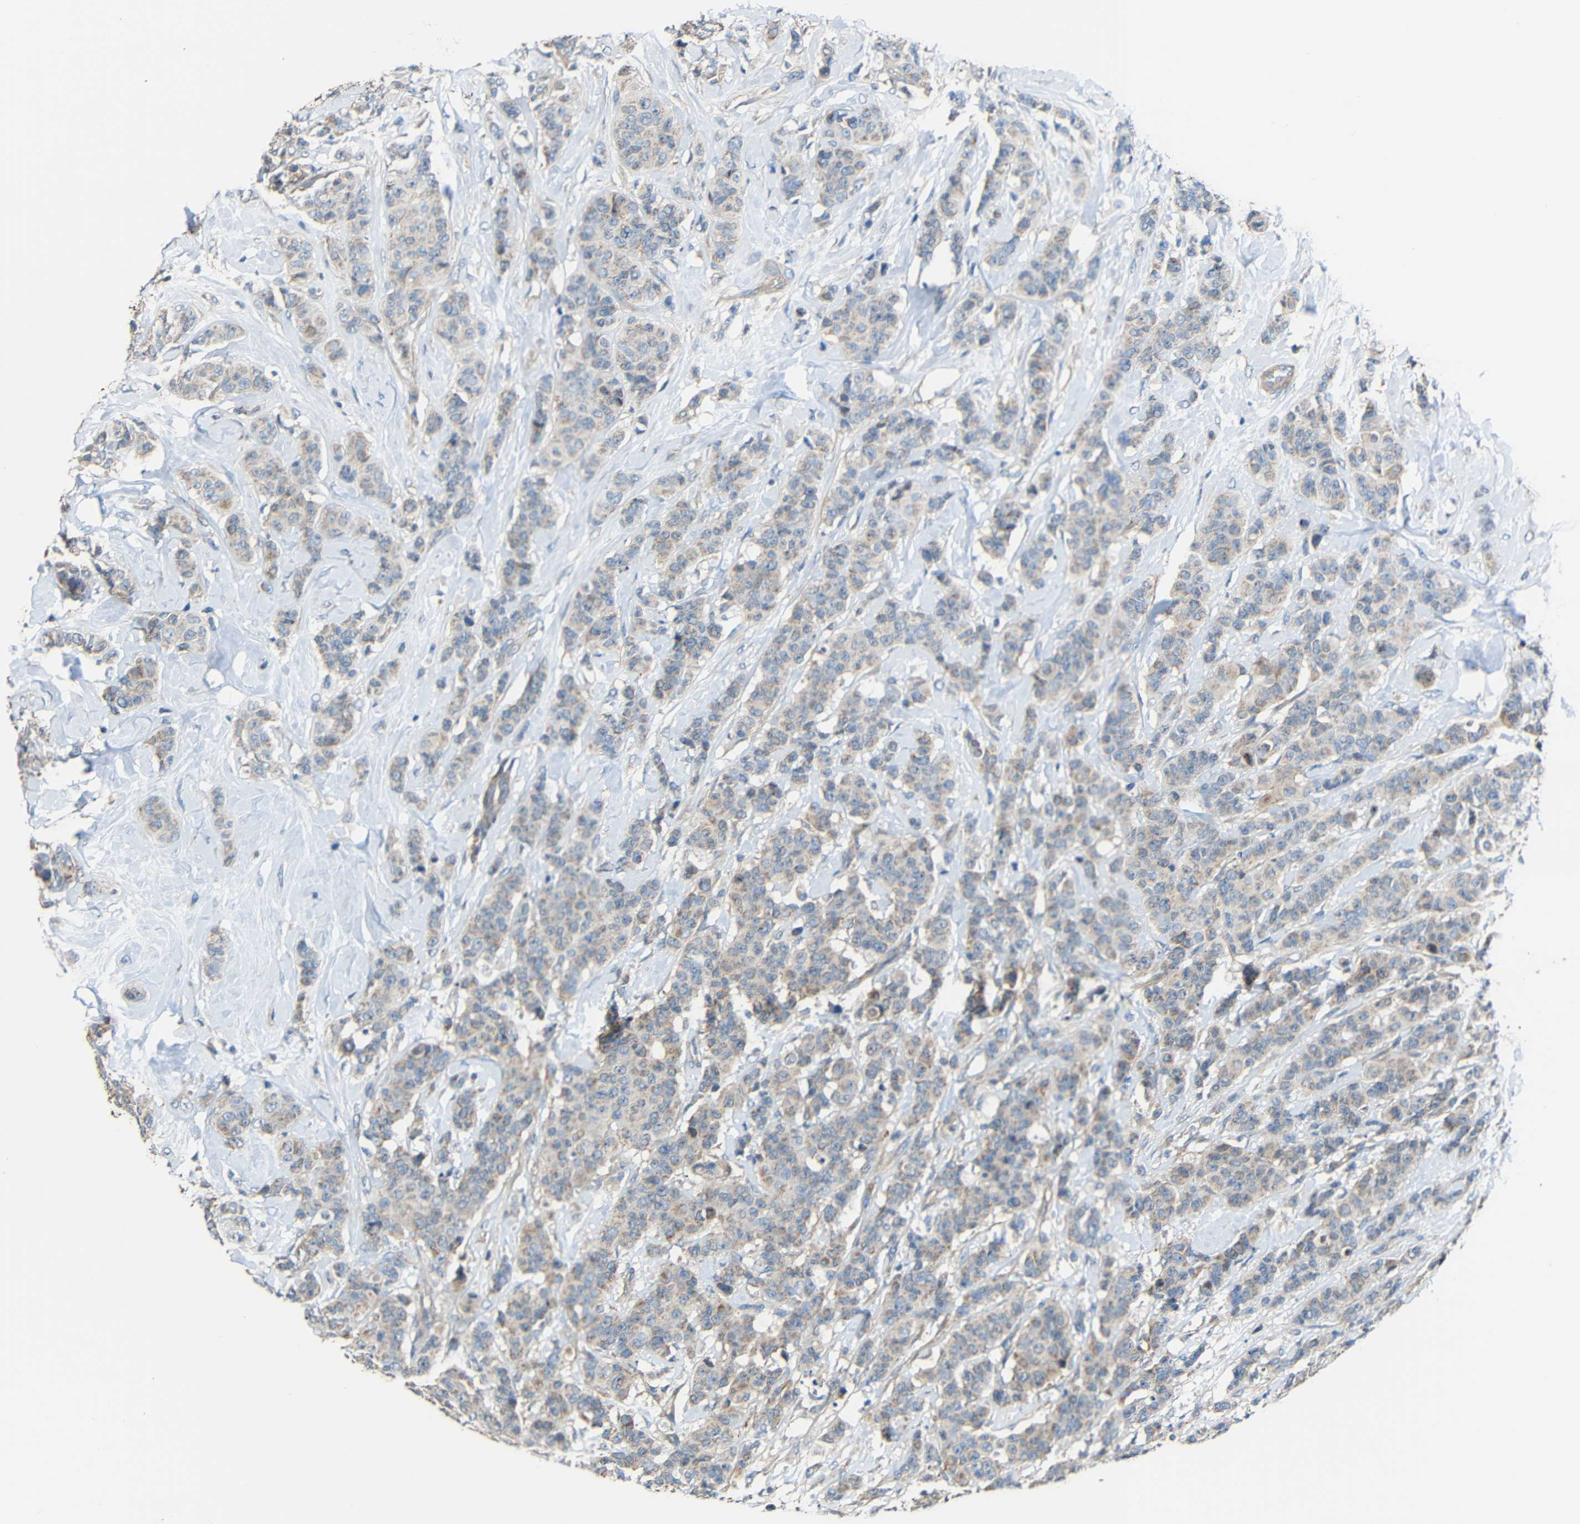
{"staining": {"intensity": "weak", "quantity": "<25%", "location": "cytoplasmic/membranous"}, "tissue": "breast cancer", "cell_type": "Tumor cells", "image_type": "cancer", "snomed": [{"axis": "morphology", "description": "Normal tissue, NOS"}, {"axis": "morphology", "description": "Duct carcinoma"}, {"axis": "topography", "description": "Breast"}], "caption": "Protein analysis of breast infiltrating ductal carcinoma reveals no significant positivity in tumor cells.", "gene": "RHOT2", "patient": {"sex": "female", "age": 40}}